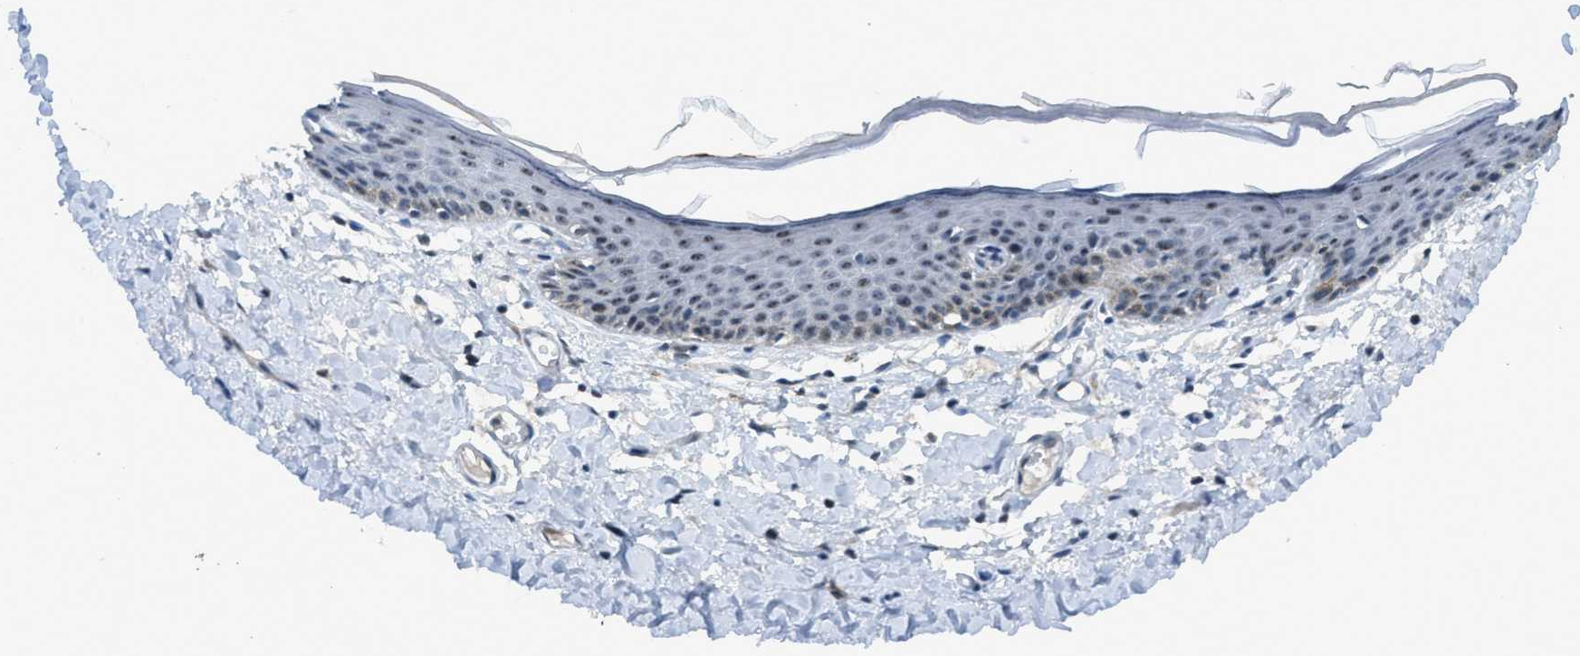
{"staining": {"intensity": "strong", "quantity": ">75%", "location": "nuclear"}, "tissue": "skin", "cell_type": "Epidermal cells", "image_type": "normal", "snomed": [{"axis": "morphology", "description": "Normal tissue, NOS"}, {"axis": "topography", "description": "Vulva"}], "caption": "Immunohistochemical staining of normal skin displays strong nuclear protein staining in approximately >75% of epidermal cells.", "gene": "RAD51B", "patient": {"sex": "female", "age": 54}}